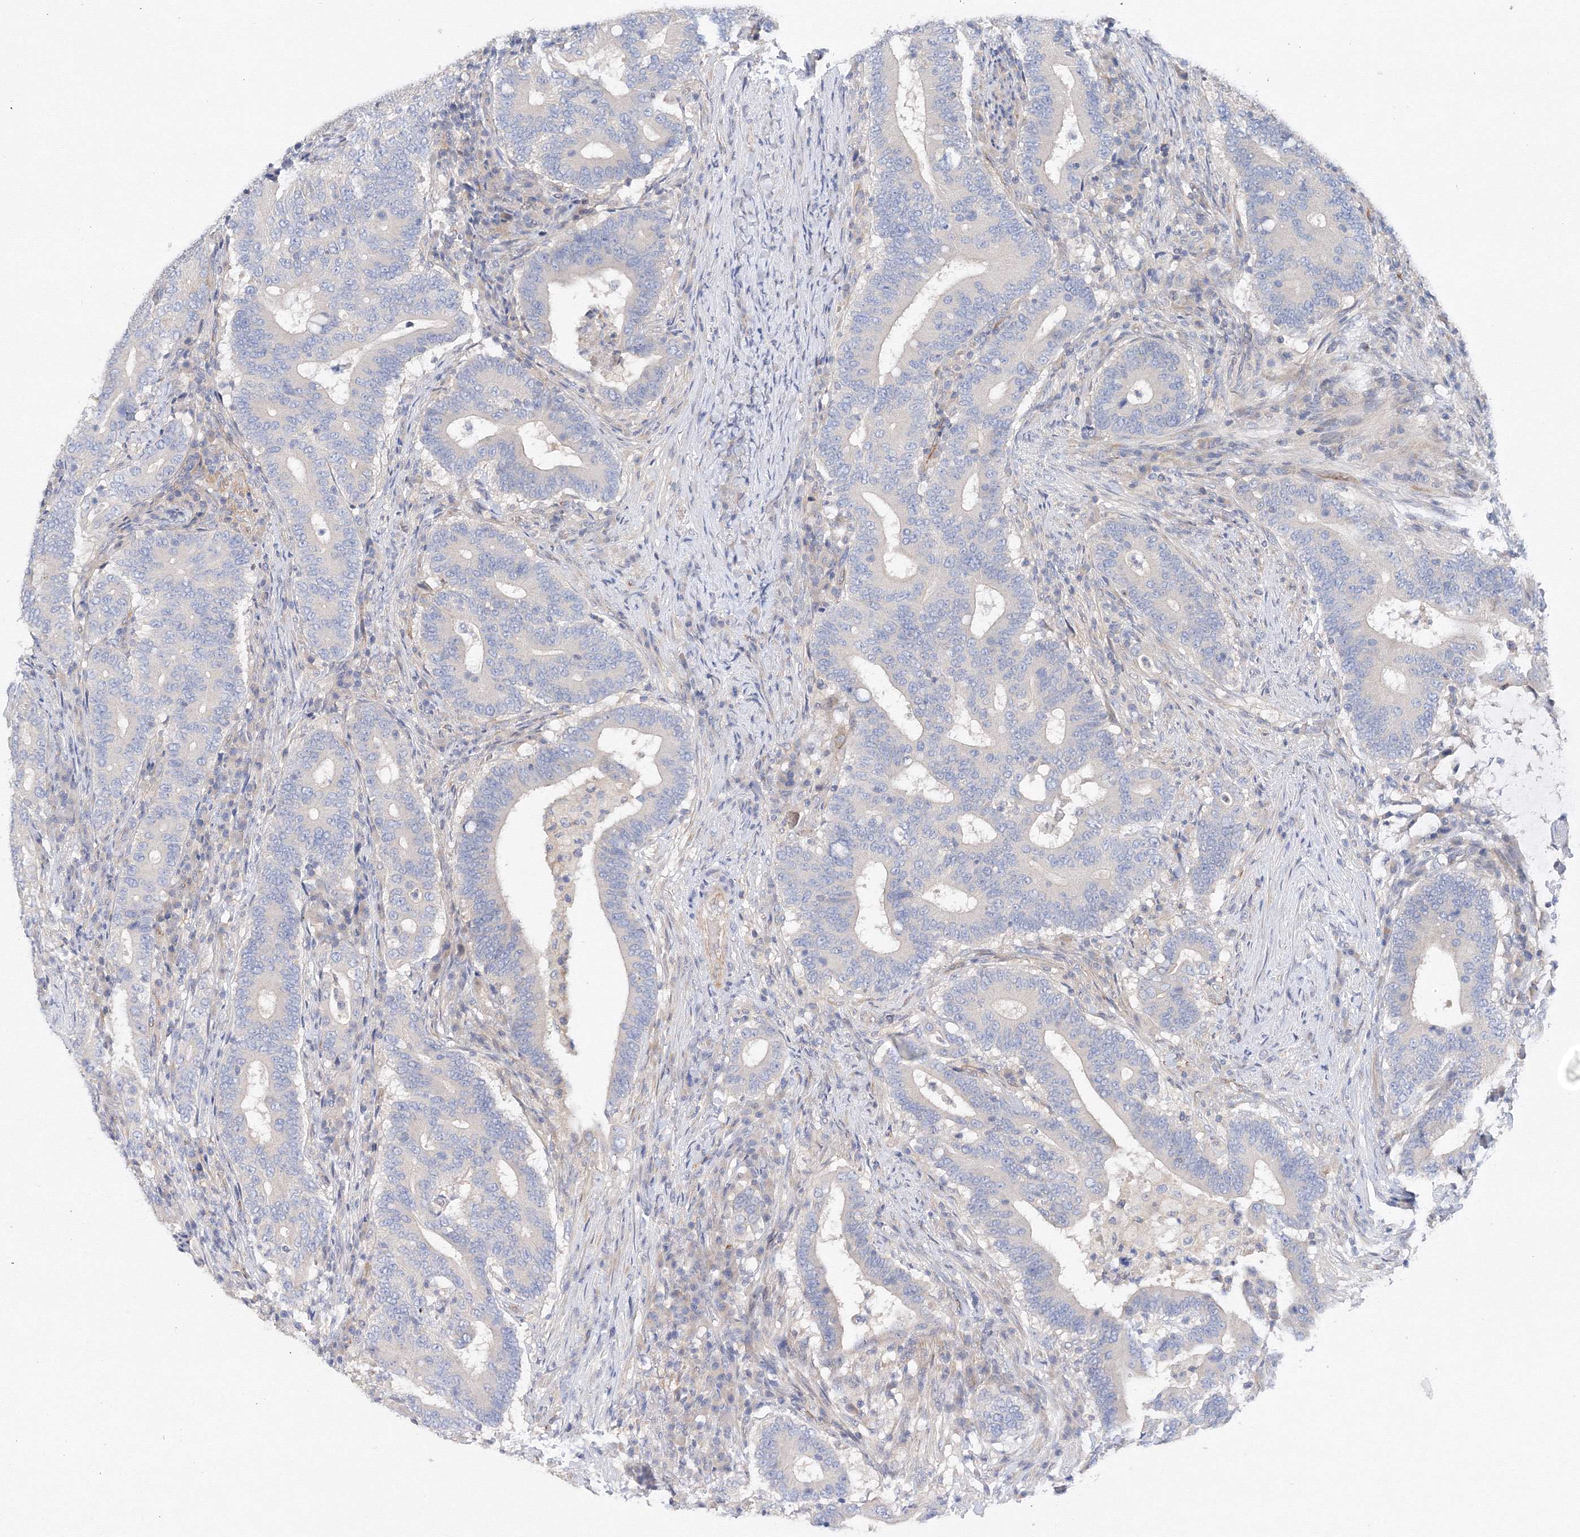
{"staining": {"intensity": "negative", "quantity": "none", "location": "none"}, "tissue": "colorectal cancer", "cell_type": "Tumor cells", "image_type": "cancer", "snomed": [{"axis": "morphology", "description": "Adenocarcinoma, NOS"}, {"axis": "topography", "description": "Colon"}], "caption": "DAB (3,3'-diaminobenzidine) immunohistochemical staining of human colorectal adenocarcinoma exhibits no significant expression in tumor cells.", "gene": "DIS3L2", "patient": {"sex": "female", "age": 66}}